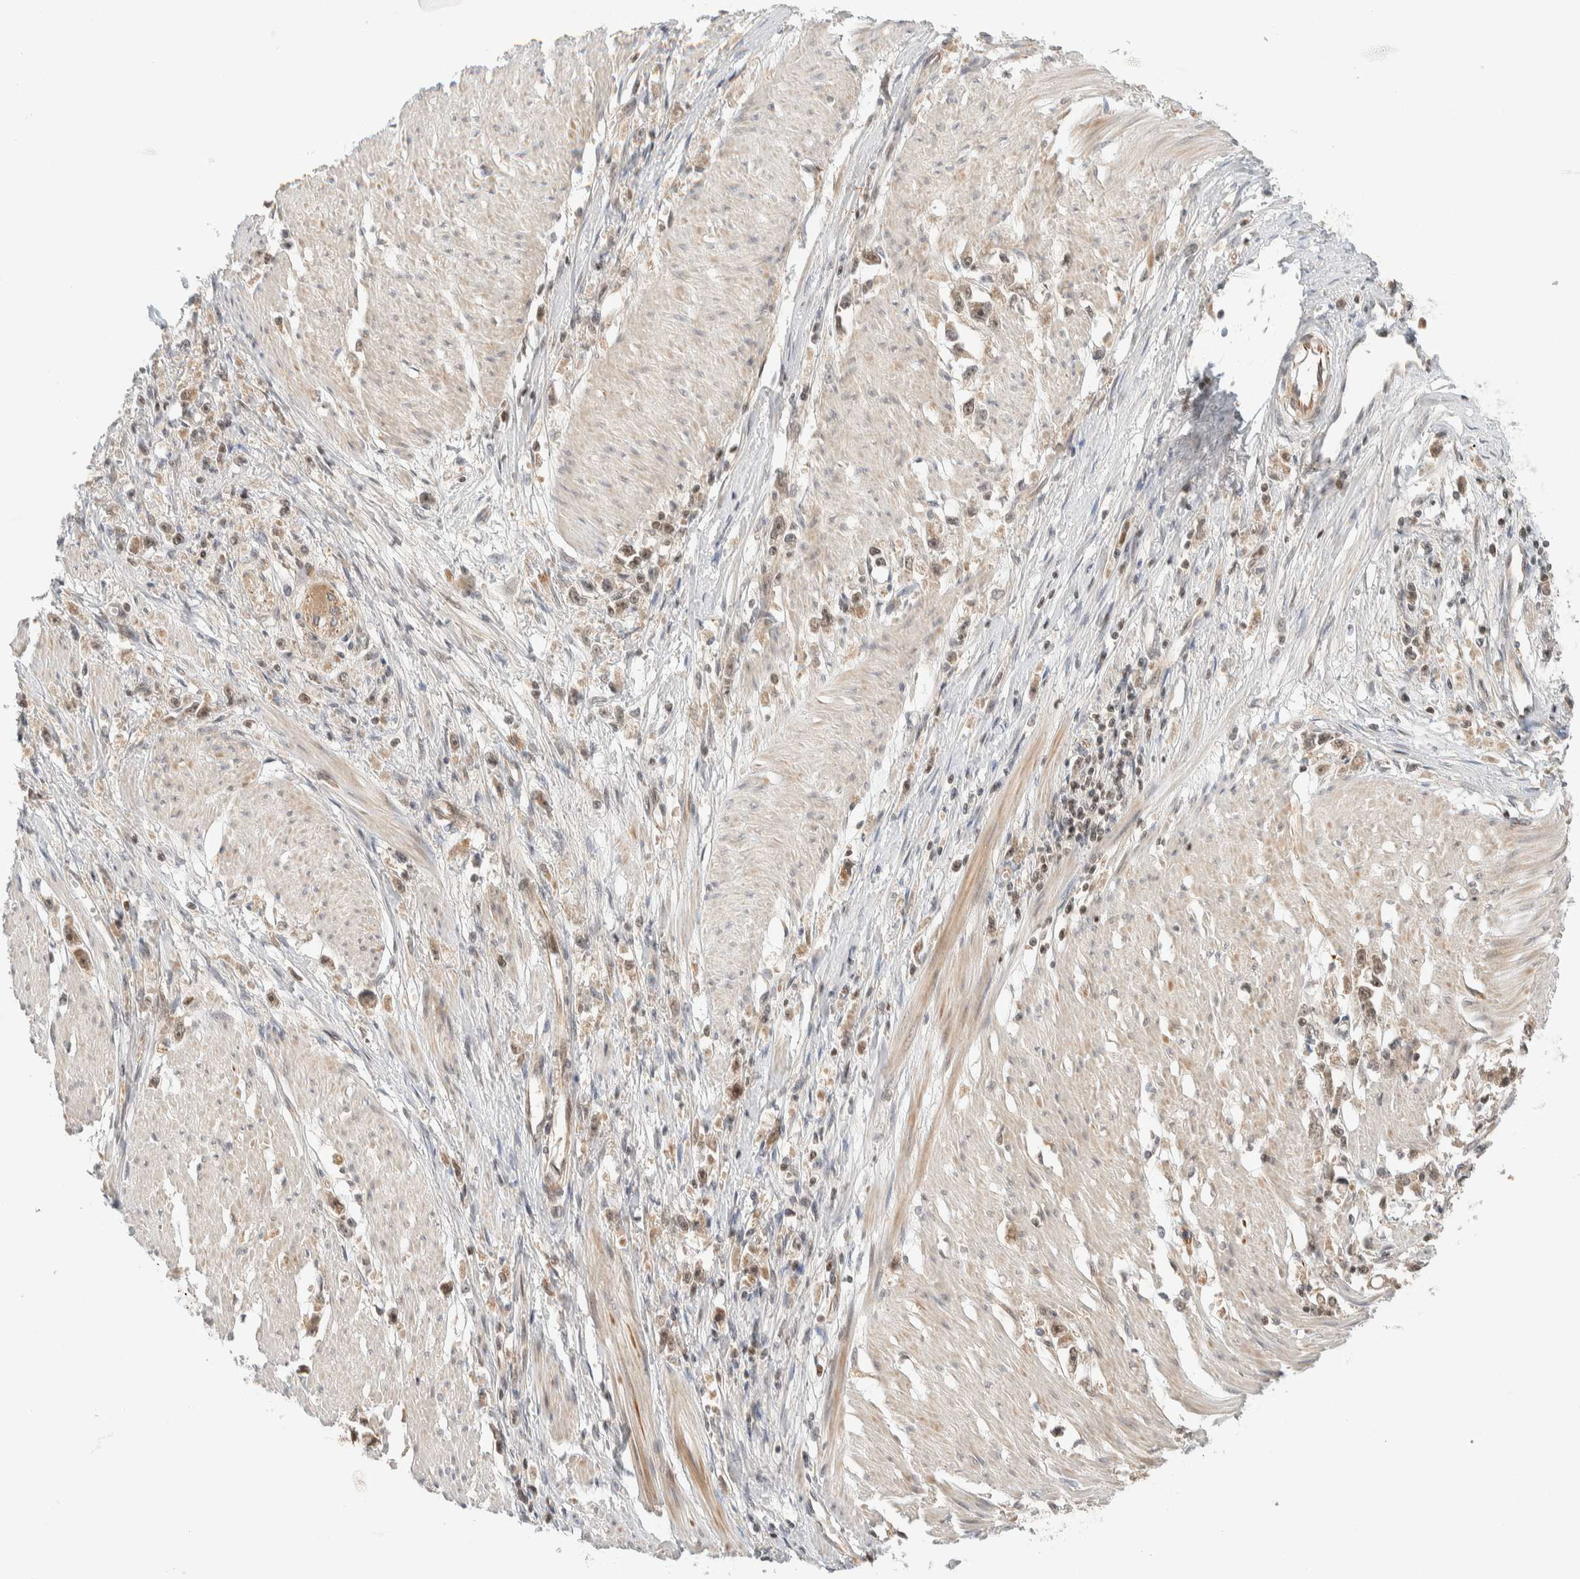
{"staining": {"intensity": "weak", "quantity": ">75%", "location": "cytoplasmic/membranous,nuclear"}, "tissue": "stomach cancer", "cell_type": "Tumor cells", "image_type": "cancer", "snomed": [{"axis": "morphology", "description": "Adenocarcinoma, NOS"}, {"axis": "topography", "description": "Stomach"}], "caption": "Stomach cancer stained with a protein marker reveals weak staining in tumor cells.", "gene": "C8orf76", "patient": {"sex": "female", "age": 59}}